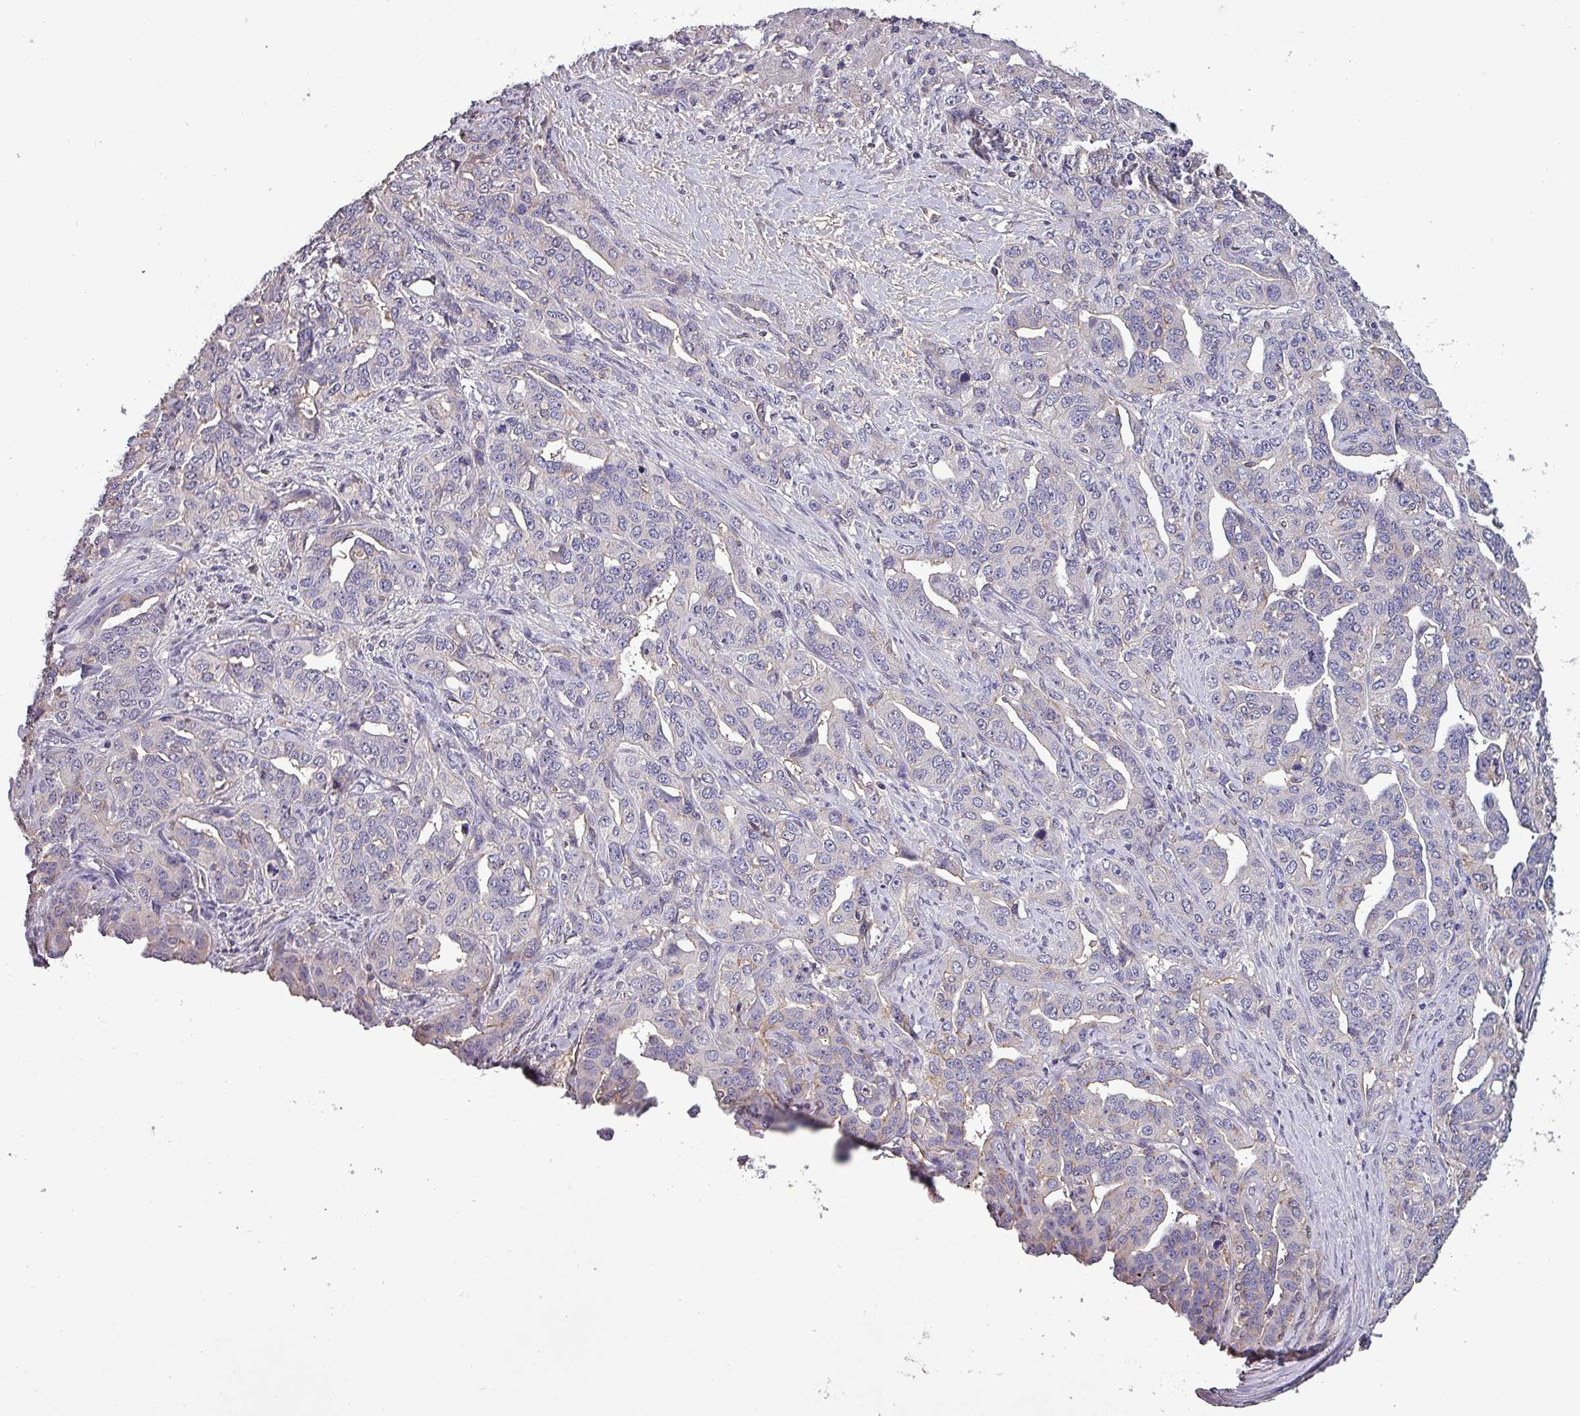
{"staining": {"intensity": "negative", "quantity": "none", "location": "none"}, "tissue": "liver cancer", "cell_type": "Tumor cells", "image_type": "cancer", "snomed": [{"axis": "morphology", "description": "Cholangiocarcinoma"}, {"axis": "topography", "description": "Liver"}], "caption": "IHC histopathology image of liver cancer stained for a protein (brown), which displays no positivity in tumor cells.", "gene": "HTRA4", "patient": {"sex": "male", "age": 59}}